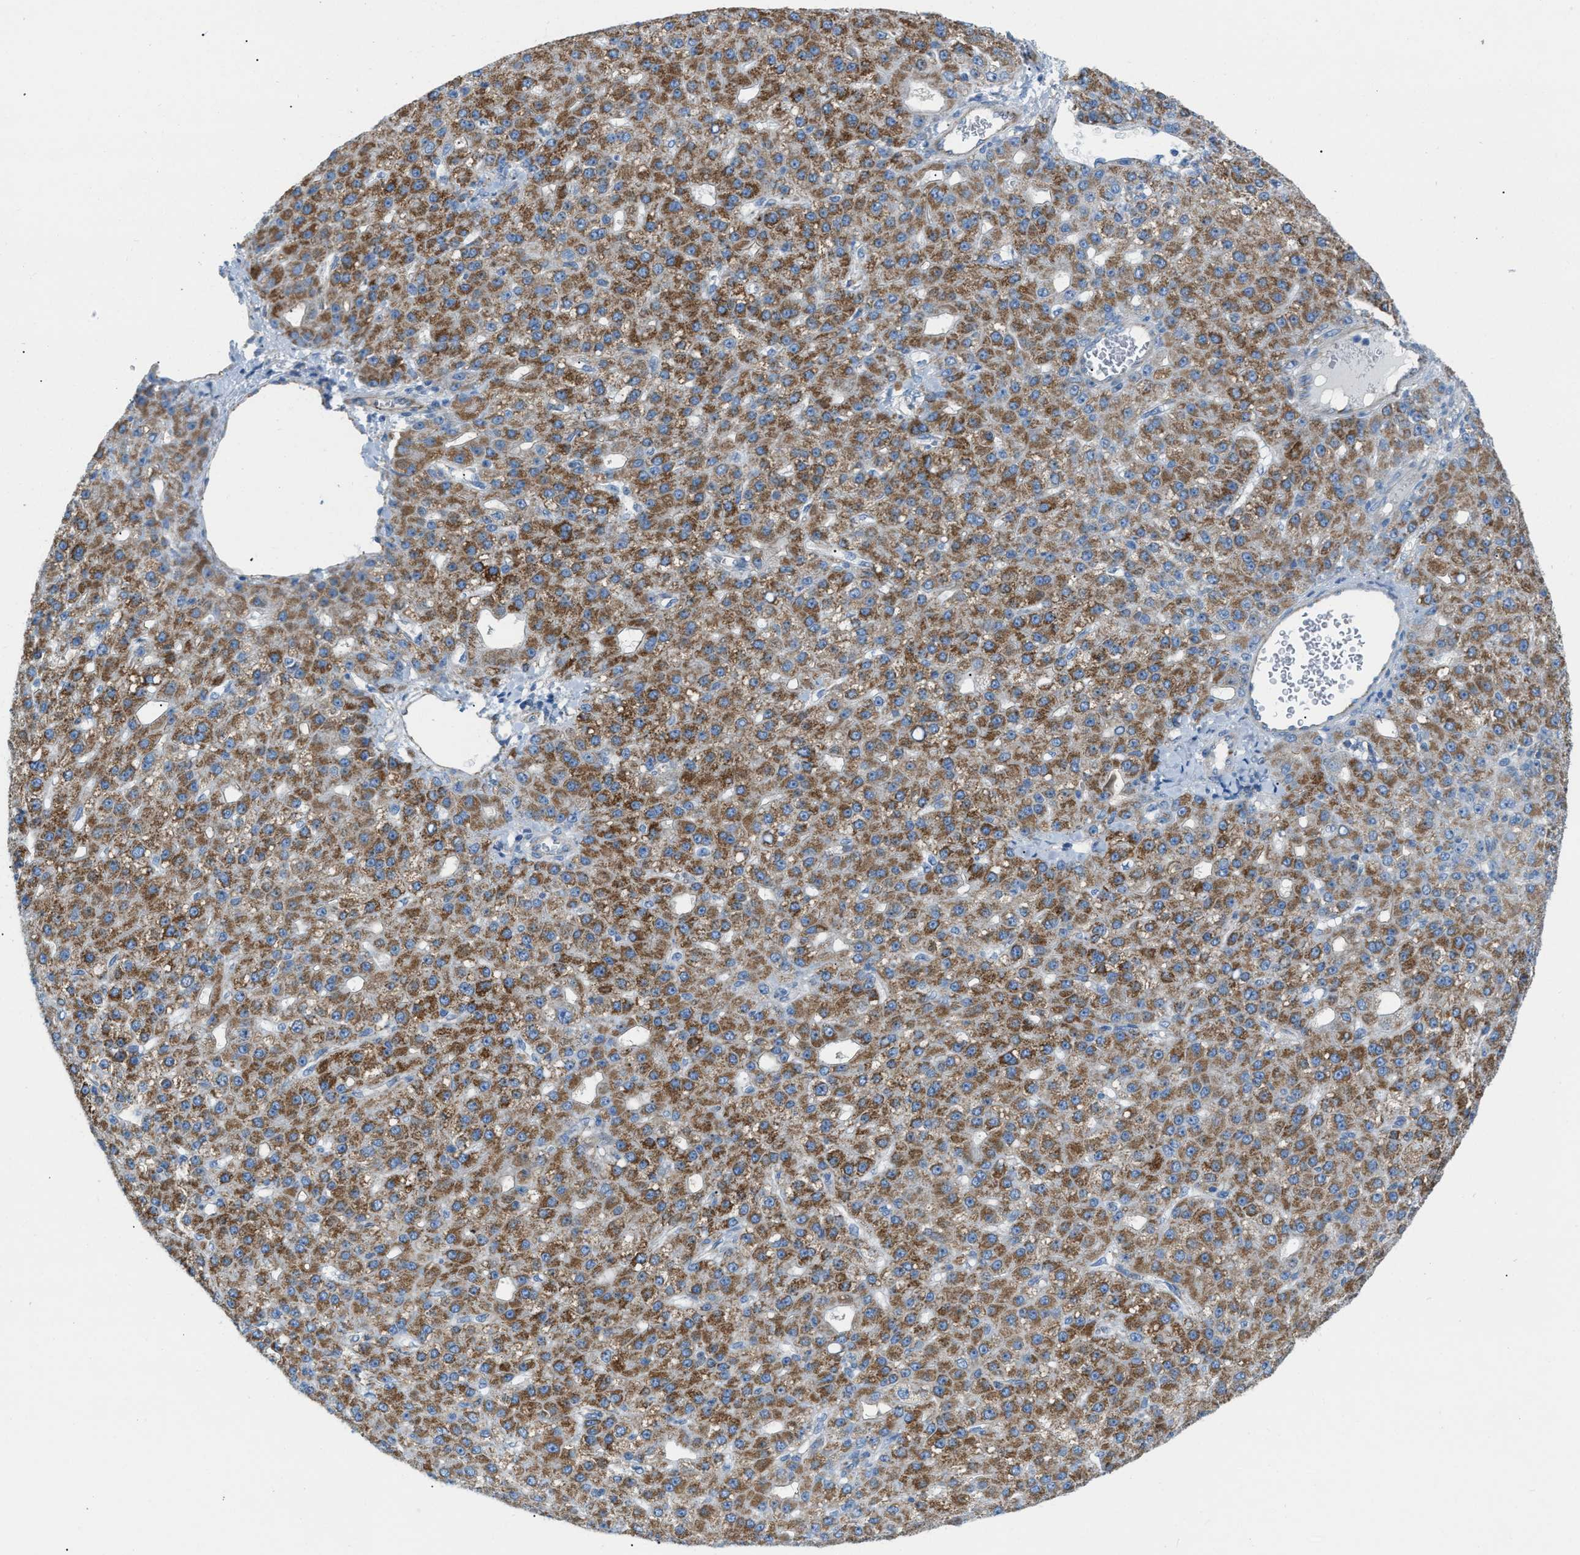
{"staining": {"intensity": "moderate", "quantity": ">75%", "location": "cytoplasmic/membranous"}, "tissue": "liver cancer", "cell_type": "Tumor cells", "image_type": "cancer", "snomed": [{"axis": "morphology", "description": "Carcinoma, Hepatocellular, NOS"}, {"axis": "topography", "description": "Liver"}], "caption": "High-magnification brightfield microscopy of liver hepatocellular carcinoma stained with DAB (brown) and counterstained with hematoxylin (blue). tumor cells exhibit moderate cytoplasmic/membranous staining is seen in about>75% of cells.", "gene": "JADE1", "patient": {"sex": "male", "age": 67}}